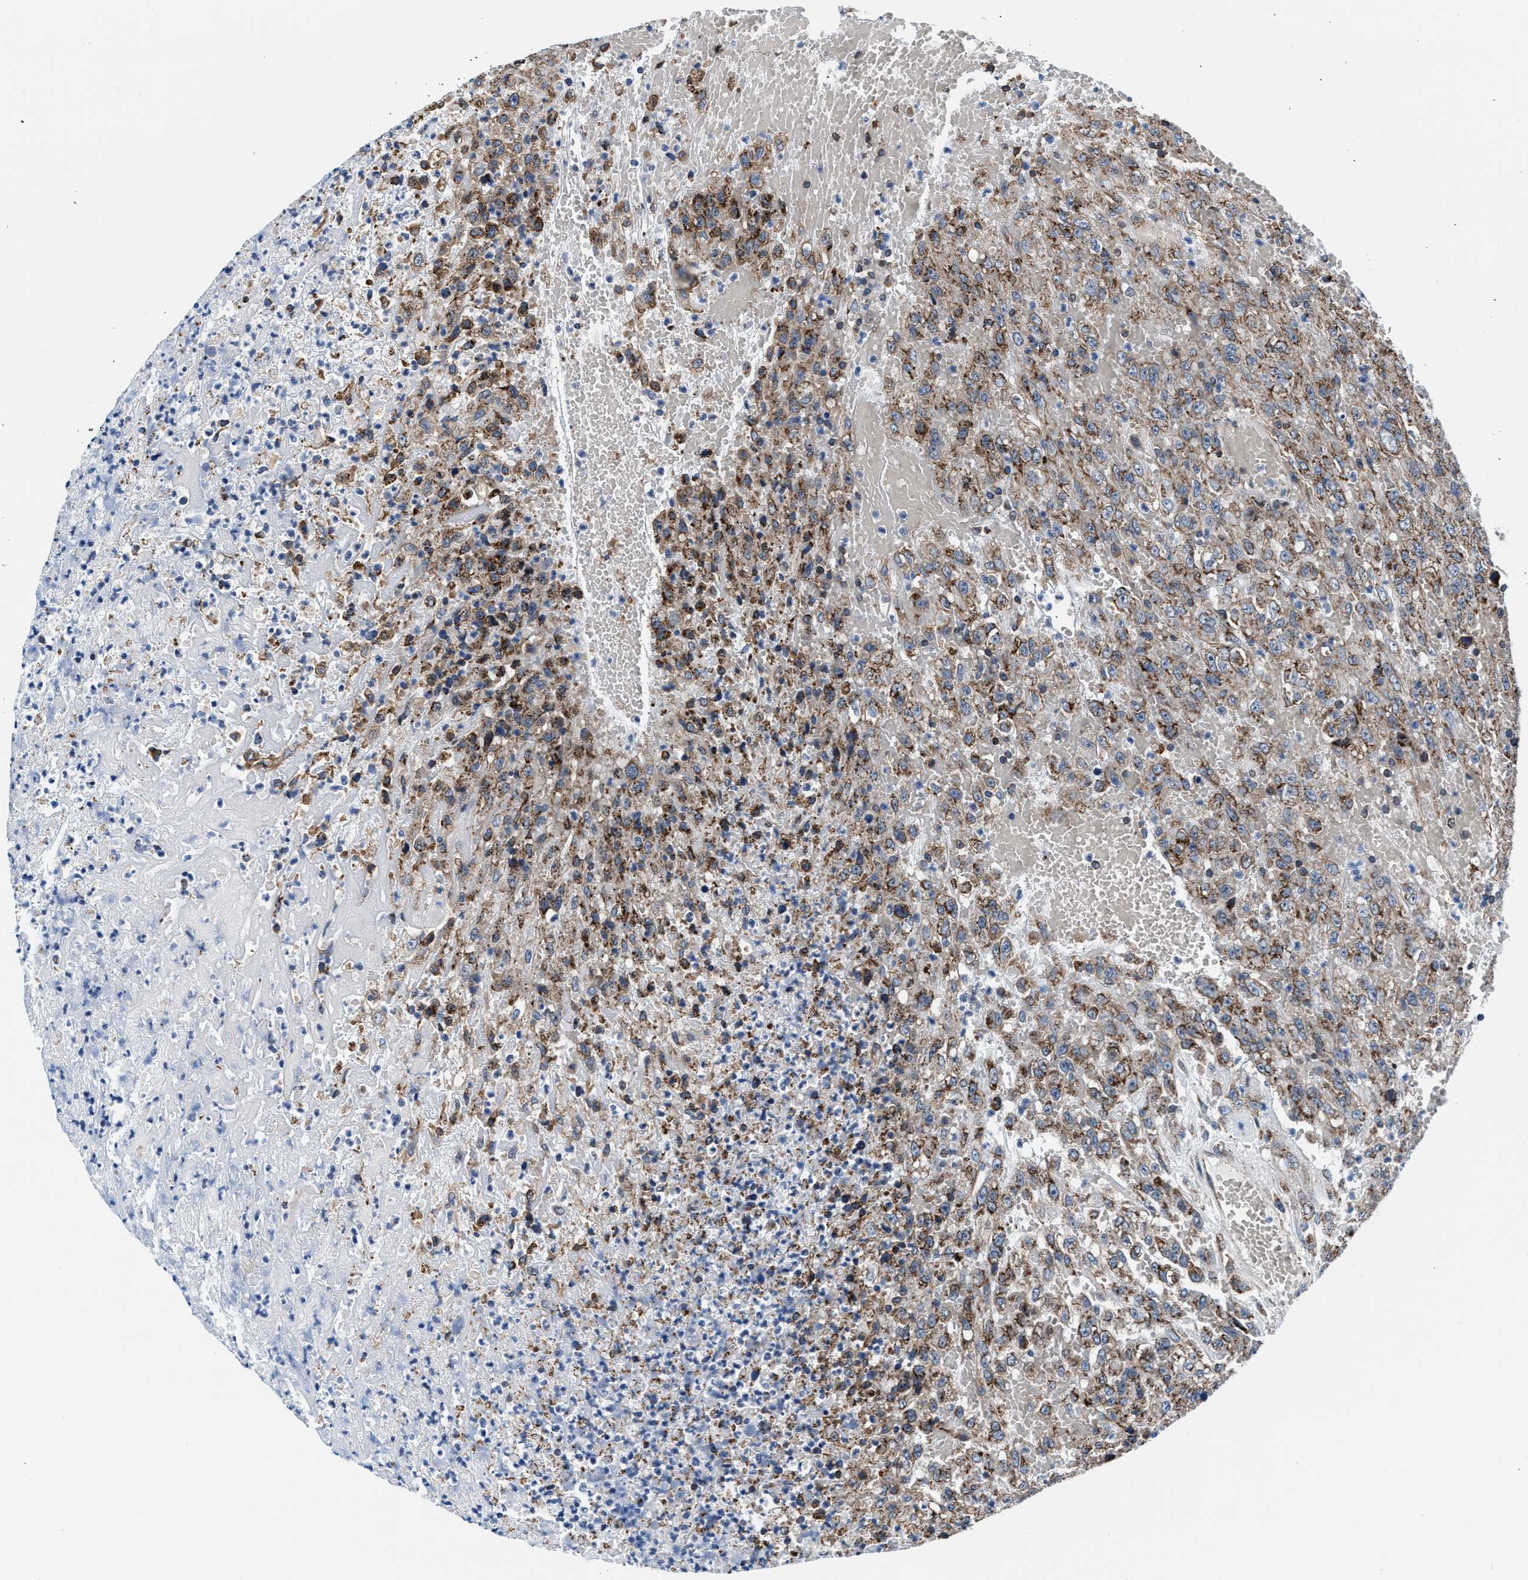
{"staining": {"intensity": "moderate", "quantity": ">75%", "location": "cytoplasmic/membranous"}, "tissue": "urothelial cancer", "cell_type": "Tumor cells", "image_type": "cancer", "snomed": [{"axis": "morphology", "description": "Urothelial carcinoma, High grade"}, {"axis": "topography", "description": "Urinary bladder"}], "caption": "A photomicrograph of human urothelial carcinoma (high-grade) stained for a protein demonstrates moderate cytoplasmic/membranous brown staining in tumor cells.", "gene": "NKTR", "patient": {"sex": "male", "age": 46}}